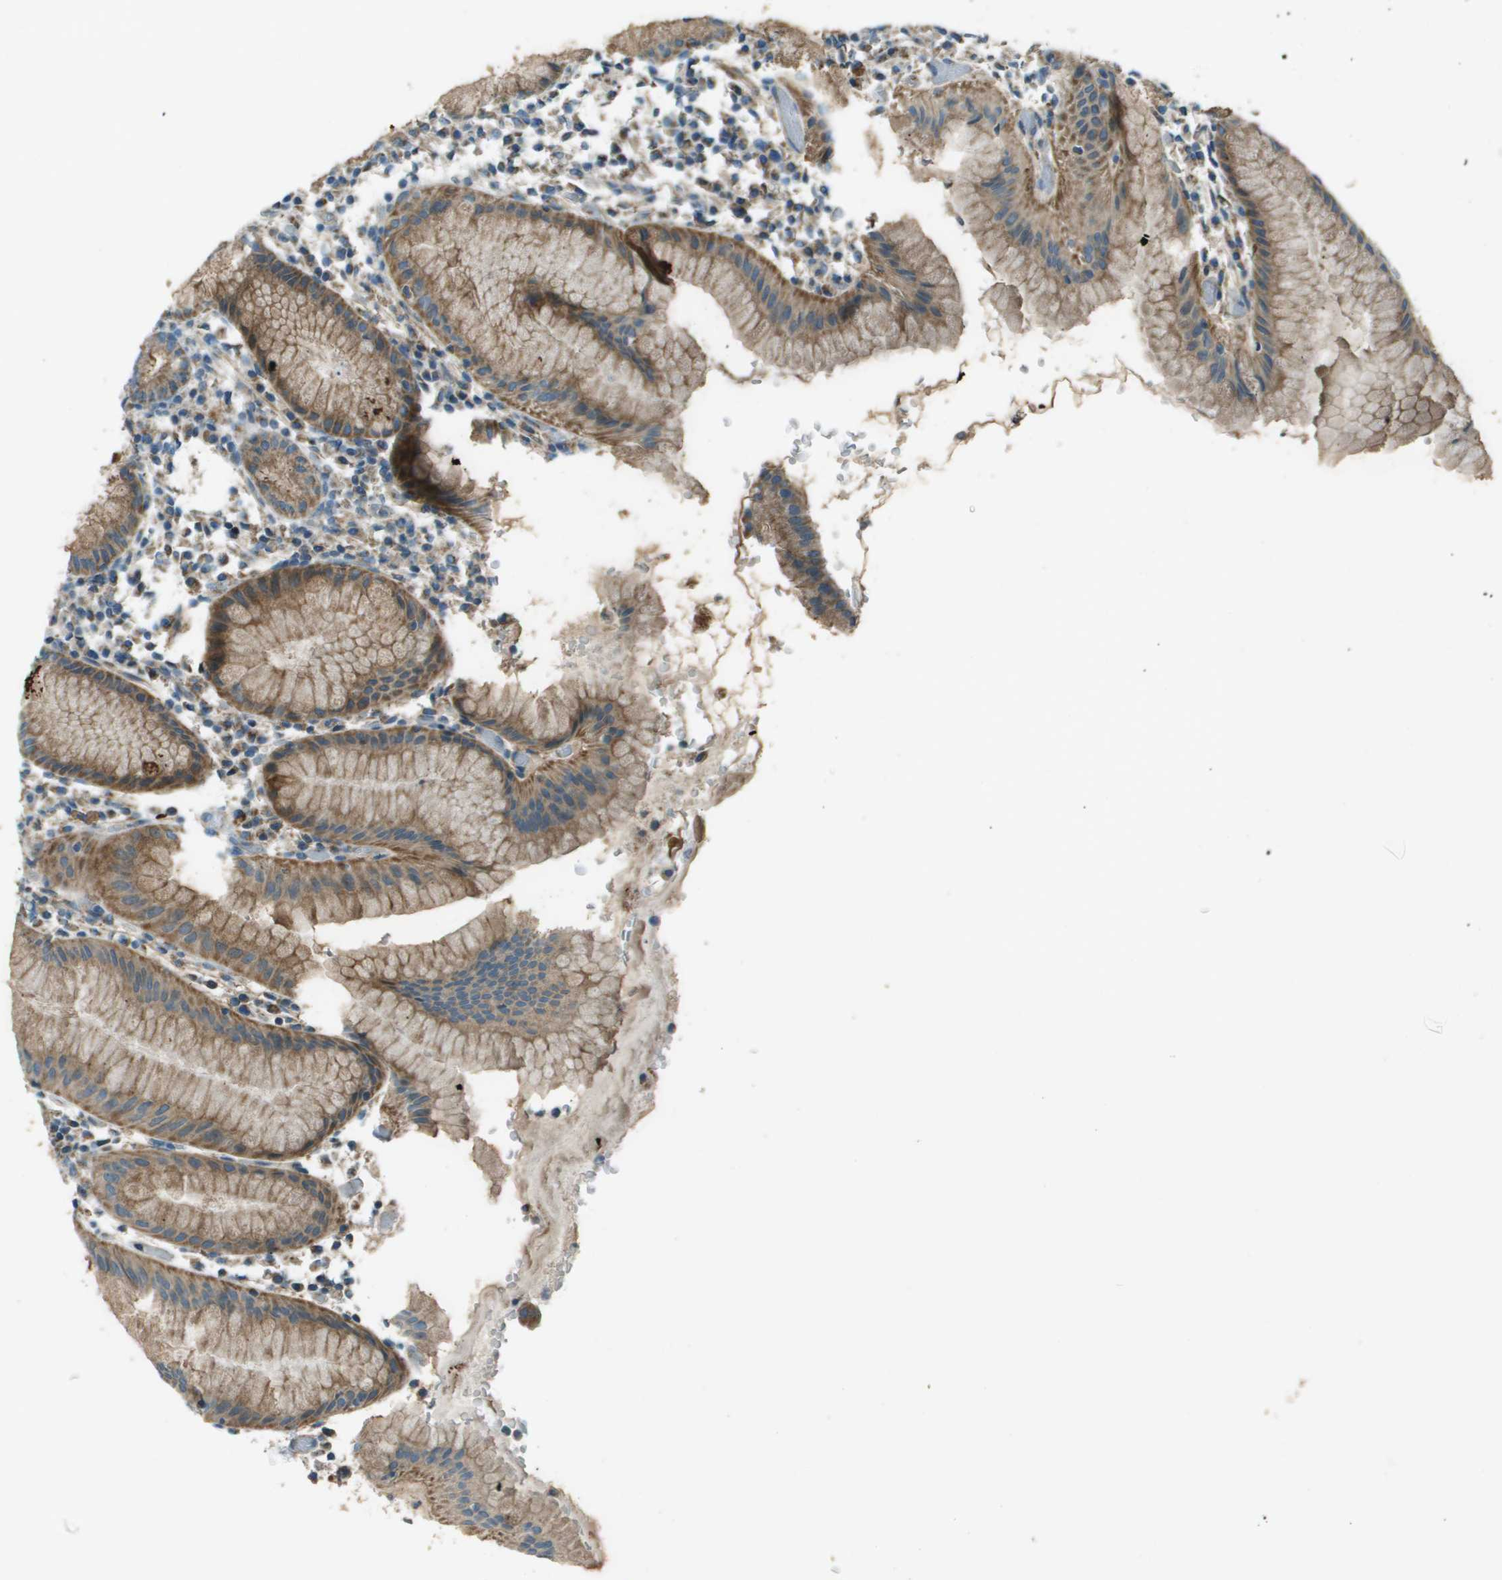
{"staining": {"intensity": "moderate", "quantity": ">75%", "location": "cytoplasmic/membranous"}, "tissue": "stomach", "cell_type": "Glandular cells", "image_type": "normal", "snomed": [{"axis": "morphology", "description": "Normal tissue, NOS"}, {"axis": "topography", "description": "Stomach"}, {"axis": "topography", "description": "Stomach, lower"}], "caption": "Normal stomach was stained to show a protein in brown. There is medium levels of moderate cytoplasmic/membranous staining in about >75% of glandular cells. The staining is performed using DAB brown chromogen to label protein expression. The nuclei are counter-stained blue using hematoxylin.", "gene": "MIGA1", "patient": {"sex": "female", "age": 75}}